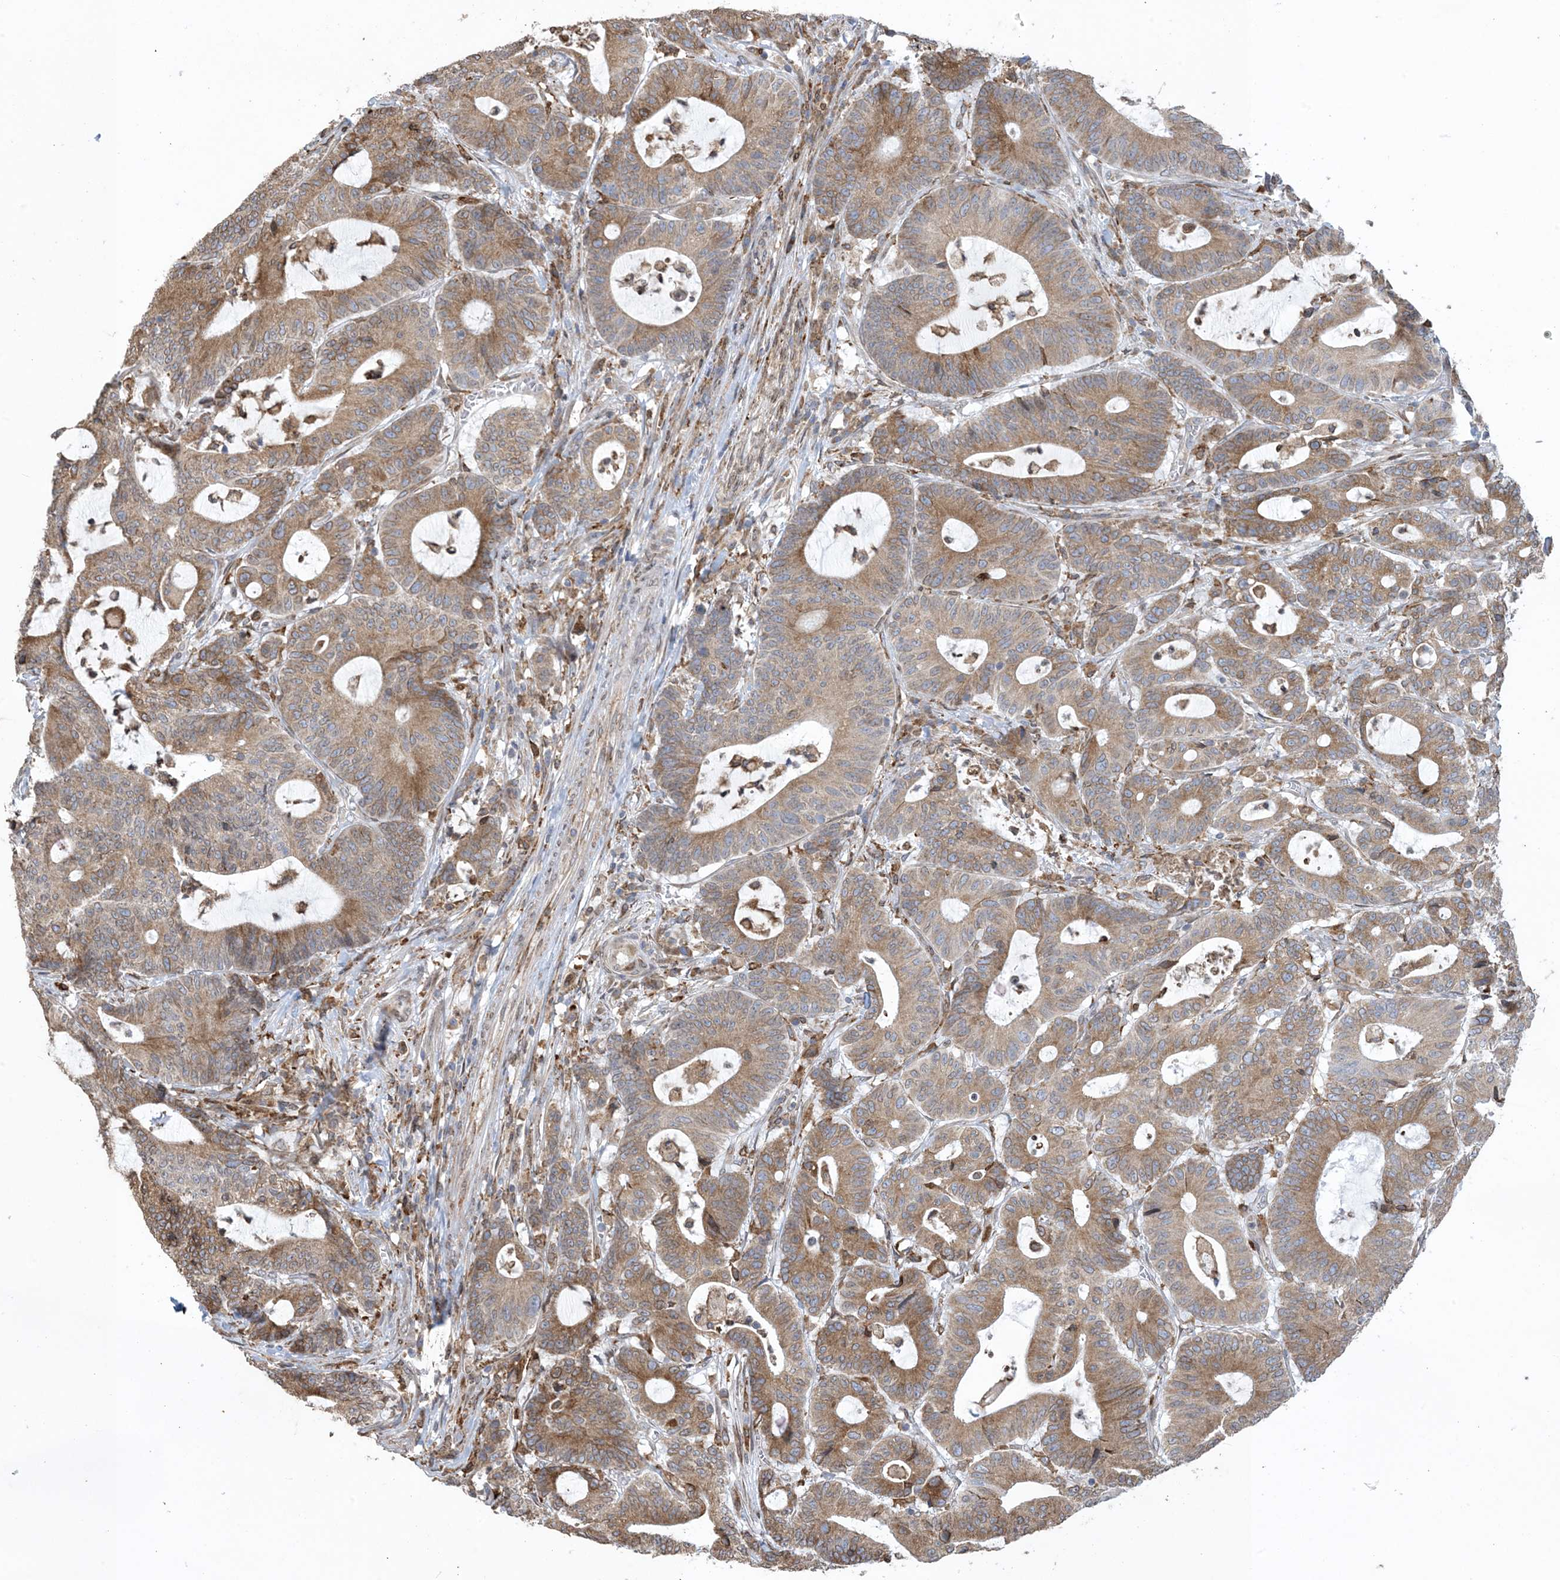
{"staining": {"intensity": "strong", "quantity": ">75%", "location": "cytoplasmic/membranous"}, "tissue": "colorectal cancer", "cell_type": "Tumor cells", "image_type": "cancer", "snomed": [{"axis": "morphology", "description": "Adenocarcinoma, NOS"}, {"axis": "topography", "description": "Colon"}], "caption": "IHC (DAB) staining of colorectal cancer reveals strong cytoplasmic/membranous protein positivity in about >75% of tumor cells. (DAB (3,3'-diaminobenzidine) IHC with brightfield microscopy, high magnification).", "gene": "SHANK1", "patient": {"sex": "female", "age": 84}}